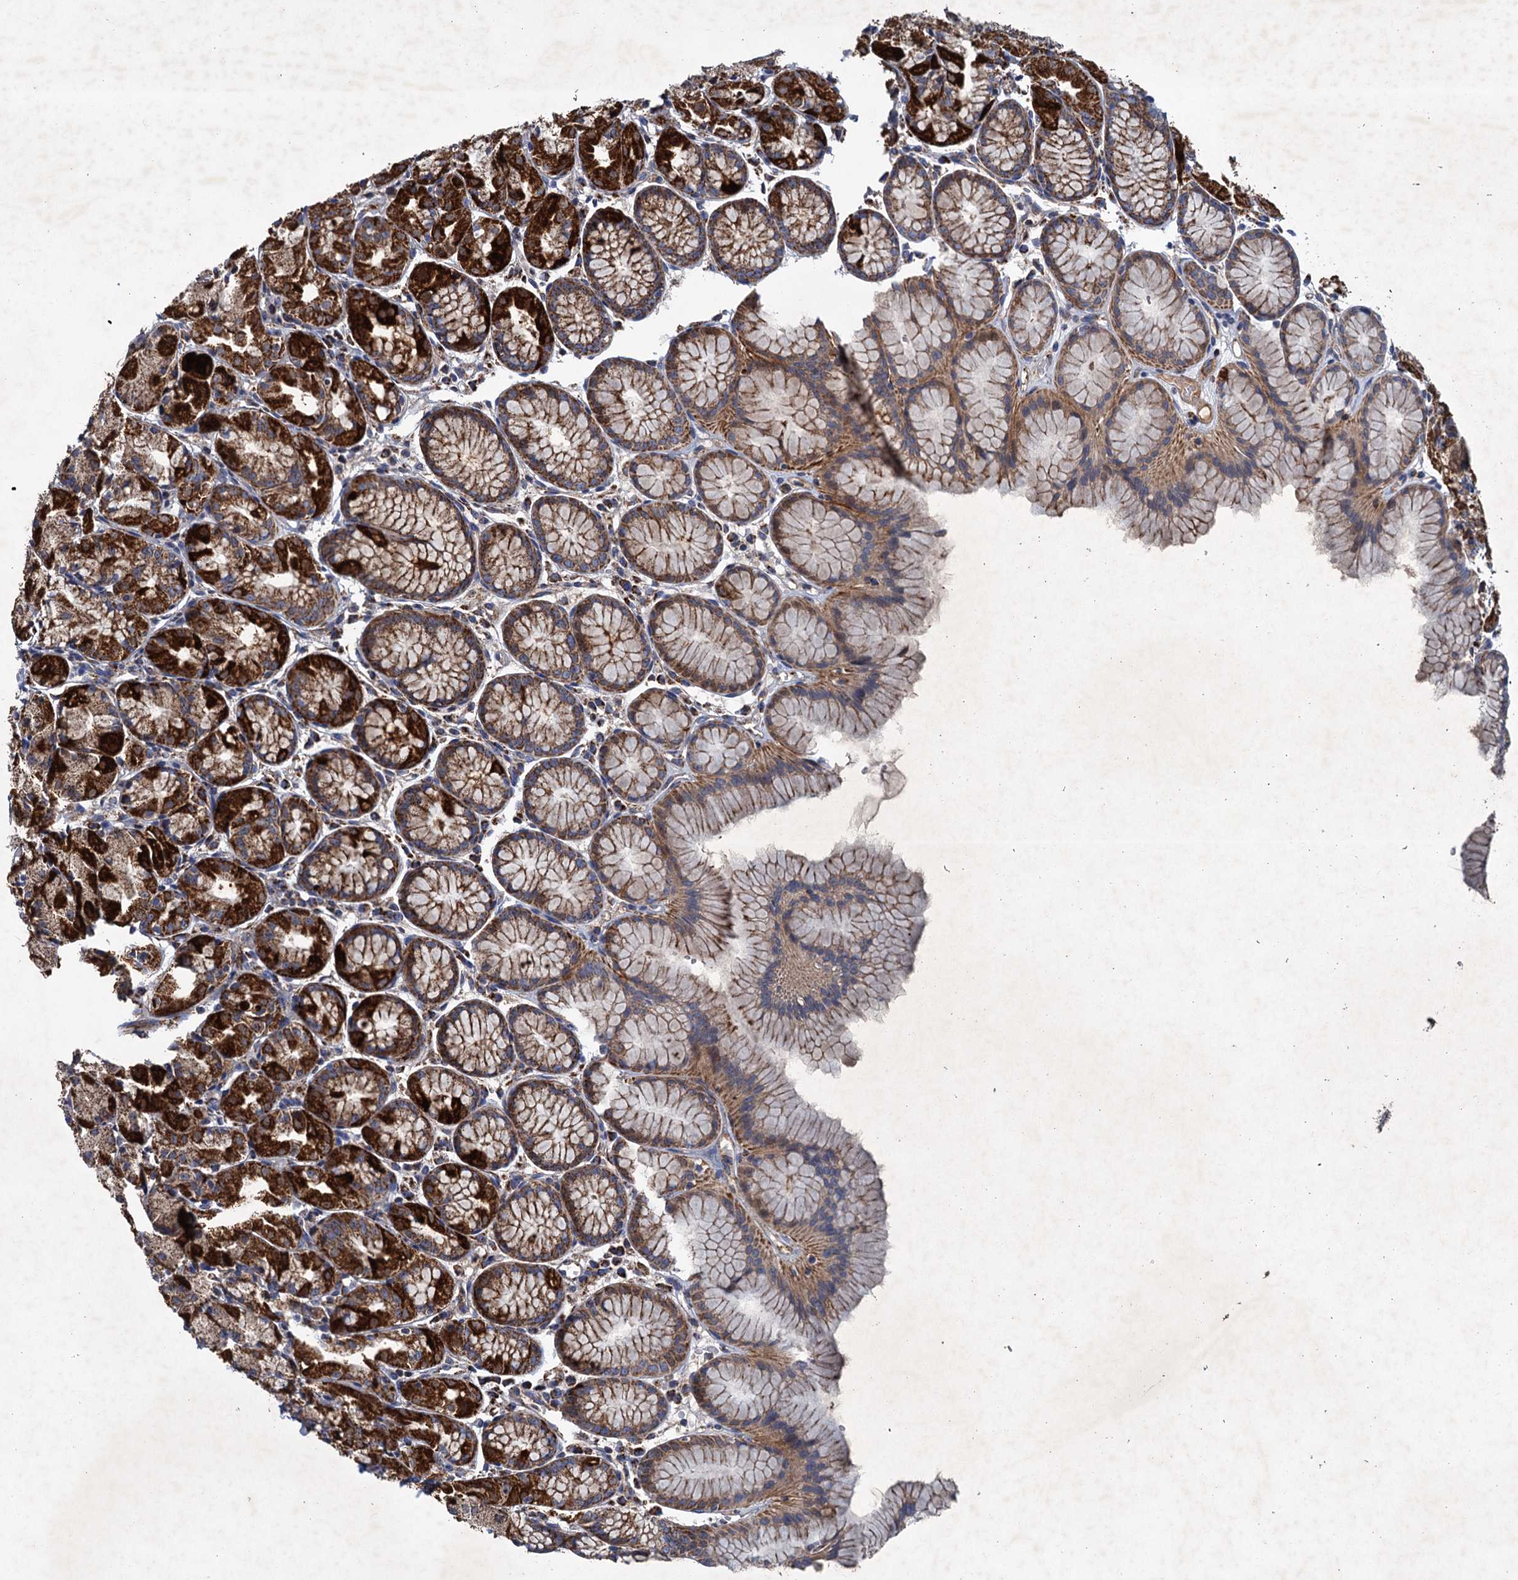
{"staining": {"intensity": "strong", "quantity": ">75%", "location": "cytoplasmic/membranous"}, "tissue": "stomach", "cell_type": "Glandular cells", "image_type": "normal", "snomed": [{"axis": "morphology", "description": "Normal tissue, NOS"}, {"axis": "topography", "description": "Stomach, upper"}], "caption": "An immunohistochemistry (IHC) micrograph of normal tissue is shown. Protein staining in brown shows strong cytoplasmic/membranous positivity in stomach within glandular cells.", "gene": "GTPBP3", "patient": {"sex": "male", "age": 47}}